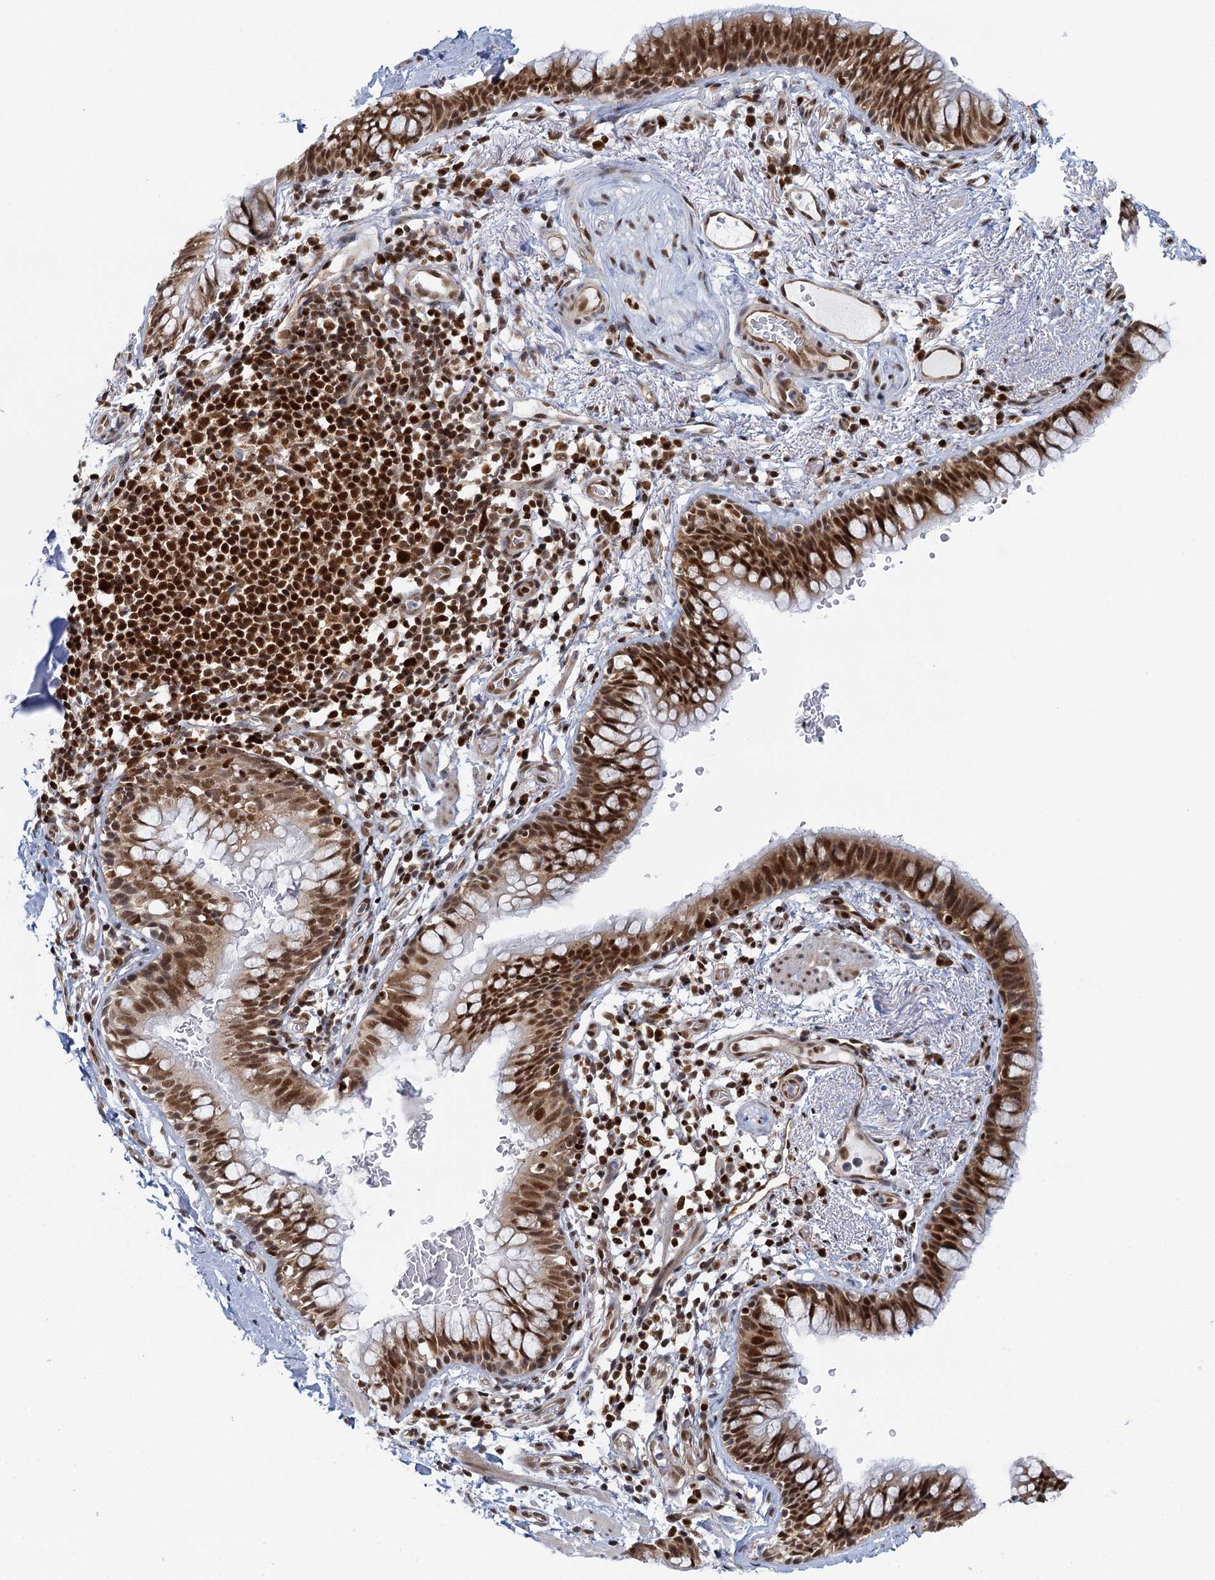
{"staining": {"intensity": "strong", "quantity": ">75%", "location": "nuclear"}, "tissue": "bronchus", "cell_type": "Respiratory epithelial cells", "image_type": "normal", "snomed": [{"axis": "morphology", "description": "Normal tissue, NOS"}, {"axis": "topography", "description": "Cartilage tissue"}, {"axis": "topography", "description": "Bronchus"}], "caption": "Protein staining by immunohistochemistry reveals strong nuclear staining in about >75% of respiratory epithelial cells in benign bronchus.", "gene": "GPATCH11", "patient": {"sex": "female", "age": 36}}